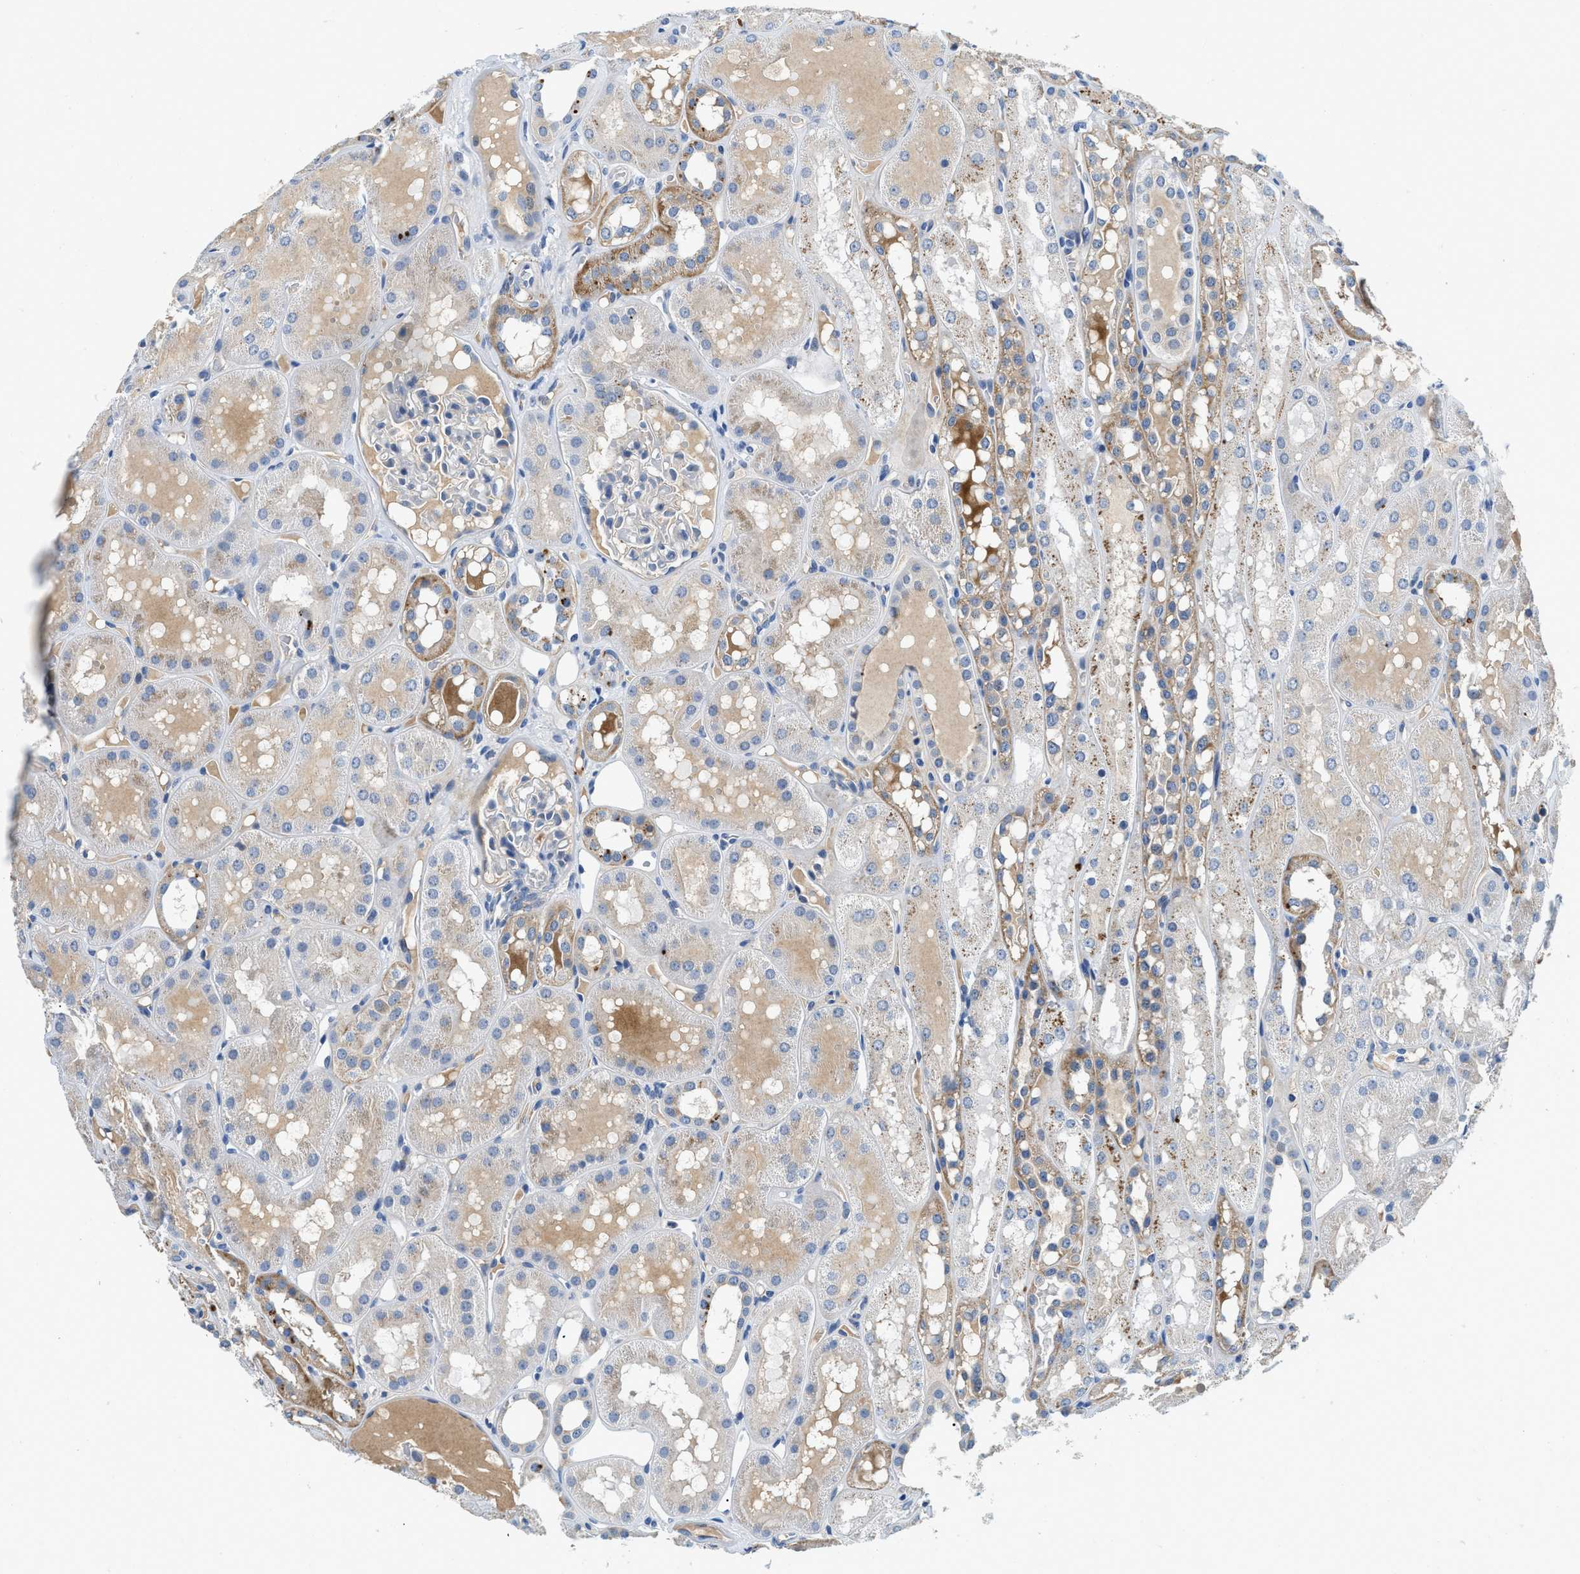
{"staining": {"intensity": "negative", "quantity": "none", "location": "none"}, "tissue": "kidney", "cell_type": "Cells in glomeruli", "image_type": "normal", "snomed": [{"axis": "morphology", "description": "Normal tissue, NOS"}, {"axis": "topography", "description": "Kidney"}, {"axis": "topography", "description": "Urinary bladder"}], "caption": "This is an immunohistochemistry (IHC) photomicrograph of benign human kidney. There is no positivity in cells in glomeruli.", "gene": "TSPAN3", "patient": {"sex": "male", "age": 16}}